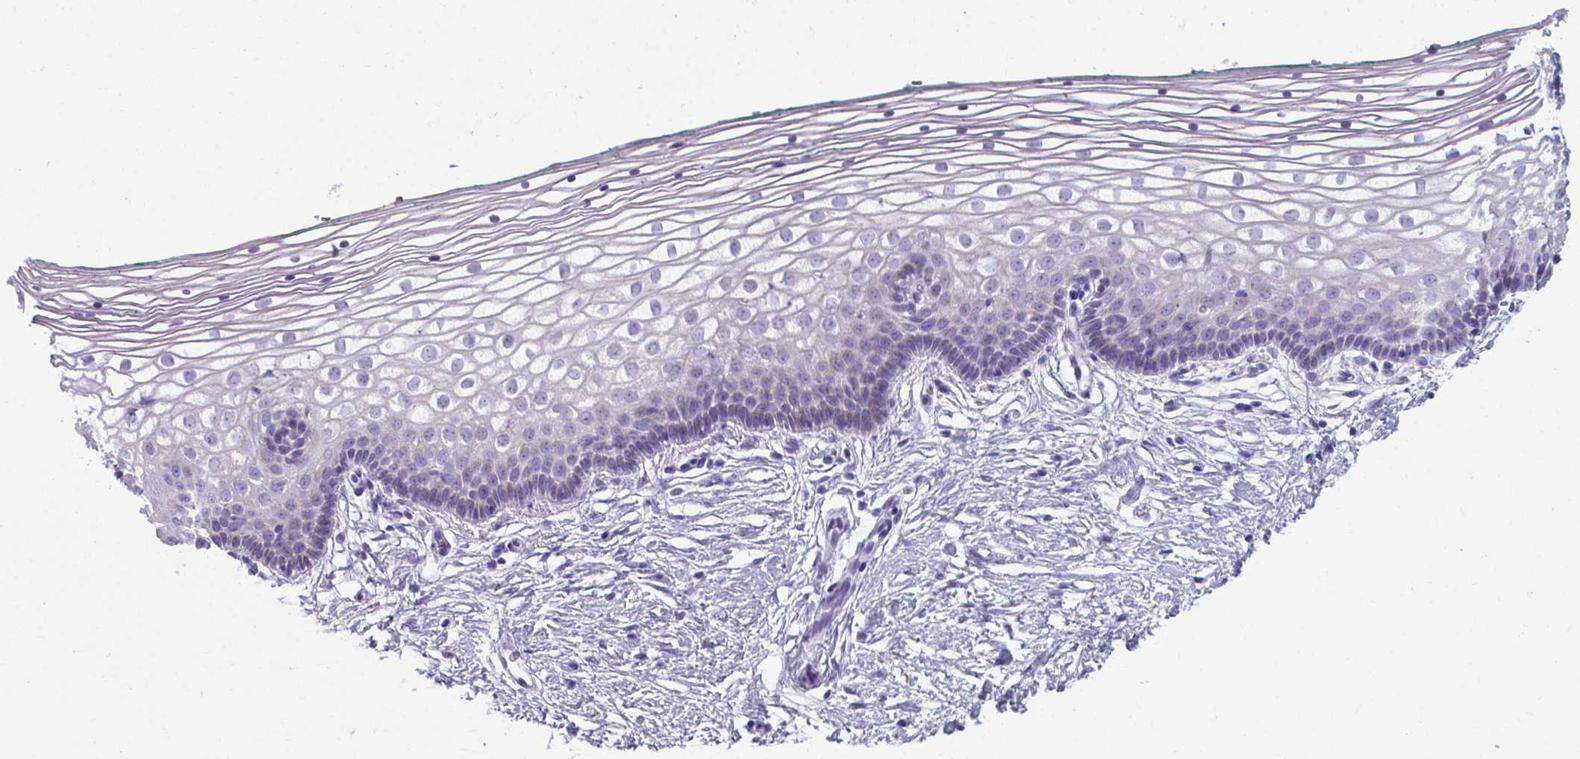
{"staining": {"intensity": "negative", "quantity": "none", "location": "none"}, "tissue": "vagina", "cell_type": "Squamous epithelial cells", "image_type": "normal", "snomed": [{"axis": "morphology", "description": "Normal tissue, NOS"}, {"axis": "topography", "description": "Vagina"}], "caption": "Histopathology image shows no significant protein positivity in squamous epithelial cells of normal vagina.", "gene": "AP5B1", "patient": {"sex": "female", "age": 36}}